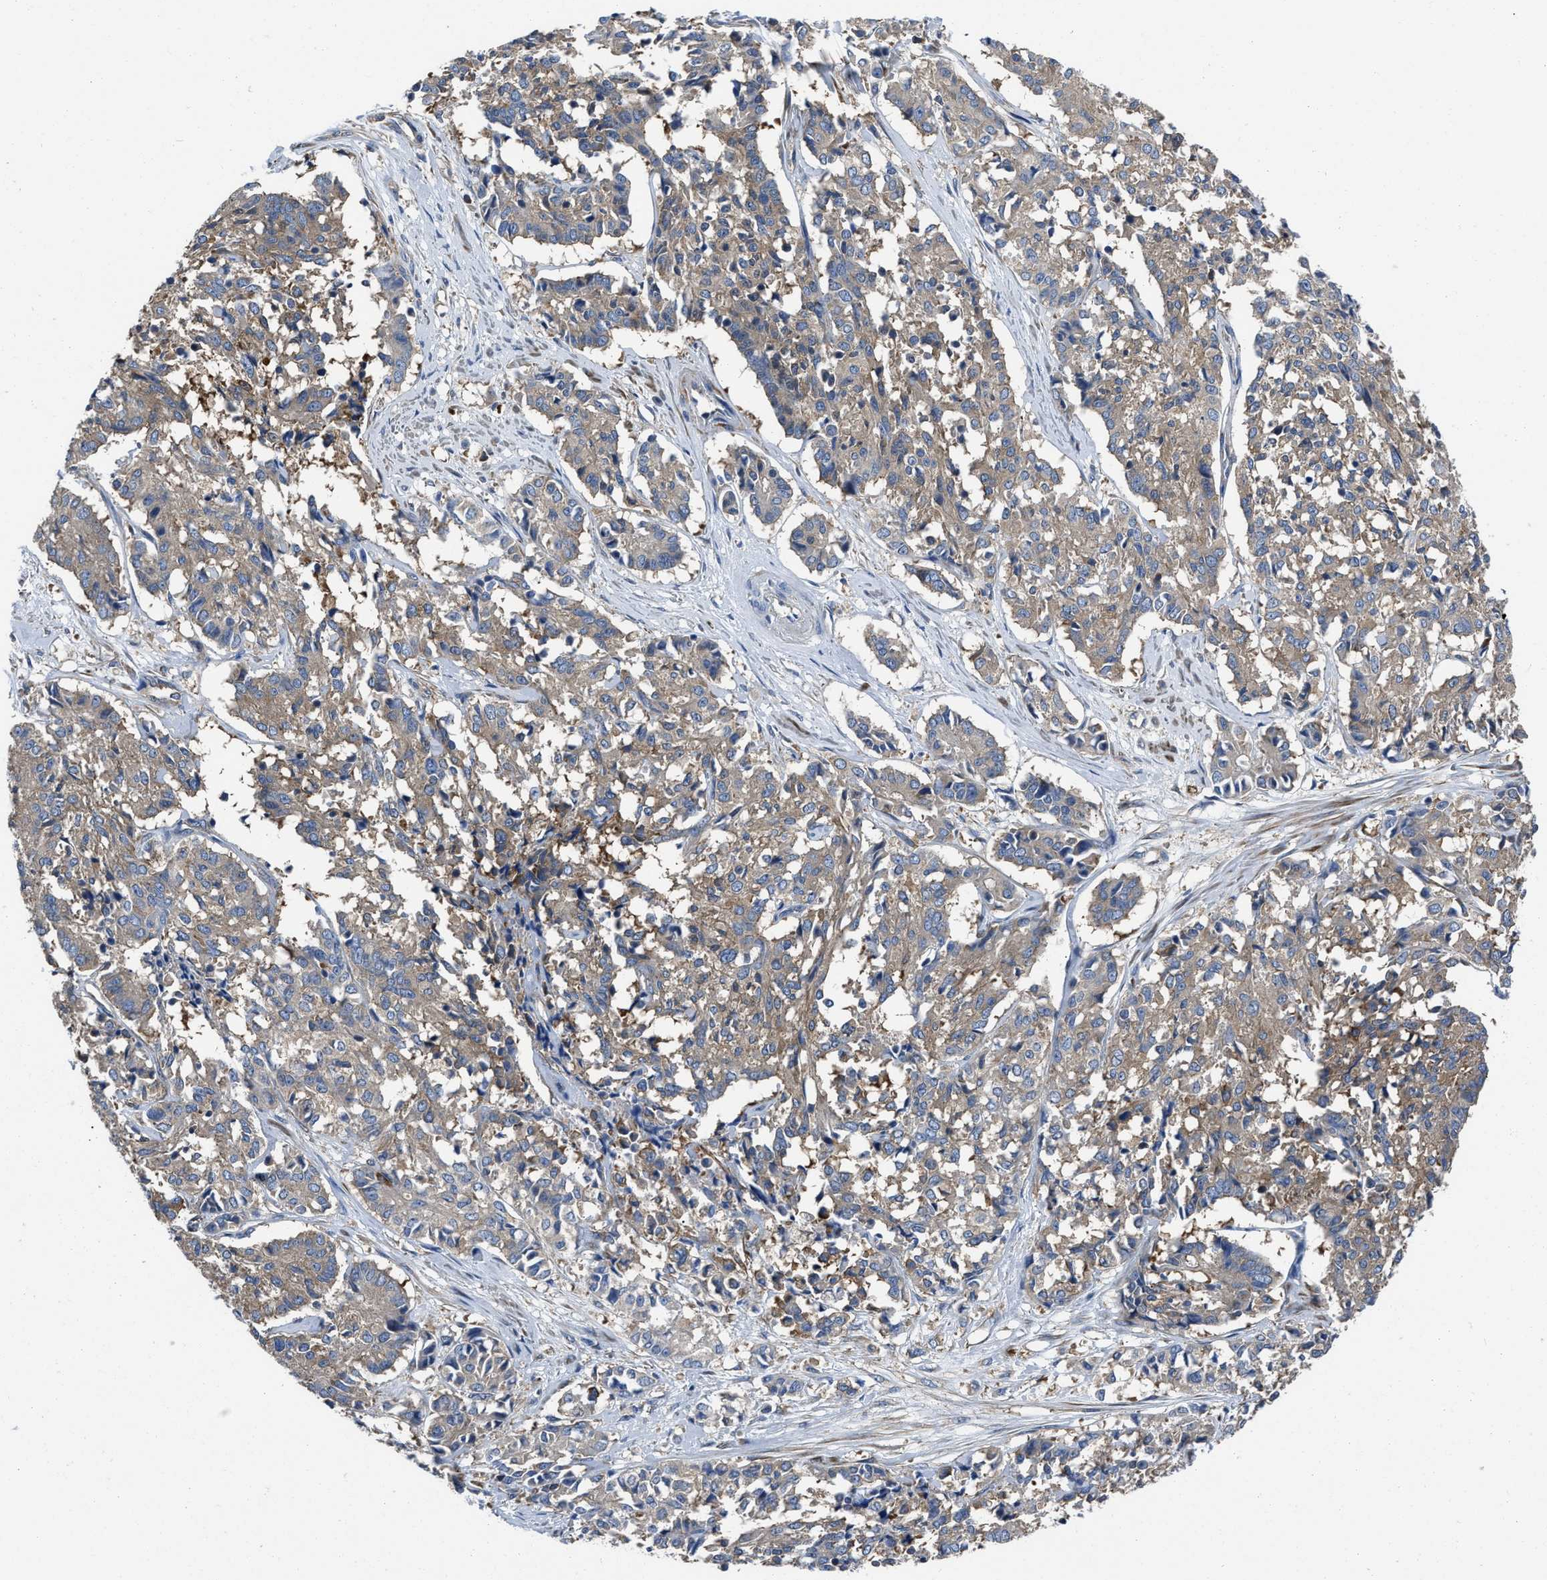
{"staining": {"intensity": "weak", "quantity": ">75%", "location": "cytoplasmic/membranous"}, "tissue": "cervical cancer", "cell_type": "Tumor cells", "image_type": "cancer", "snomed": [{"axis": "morphology", "description": "Squamous cell carcinoma, NOS"}, {"axis": "topography", "description": "Cervix"}], "caption": "Cervical cancer (squamous cell carcinoma) tissue reveals weak cytoplasmic/membranous positivity in approximately >75% of tumor cells, visualized by immunohistochemistry. Nuclei are stained in blue.", "gene": "YARS1", "patient": {"sex": "female", "age": 35}}